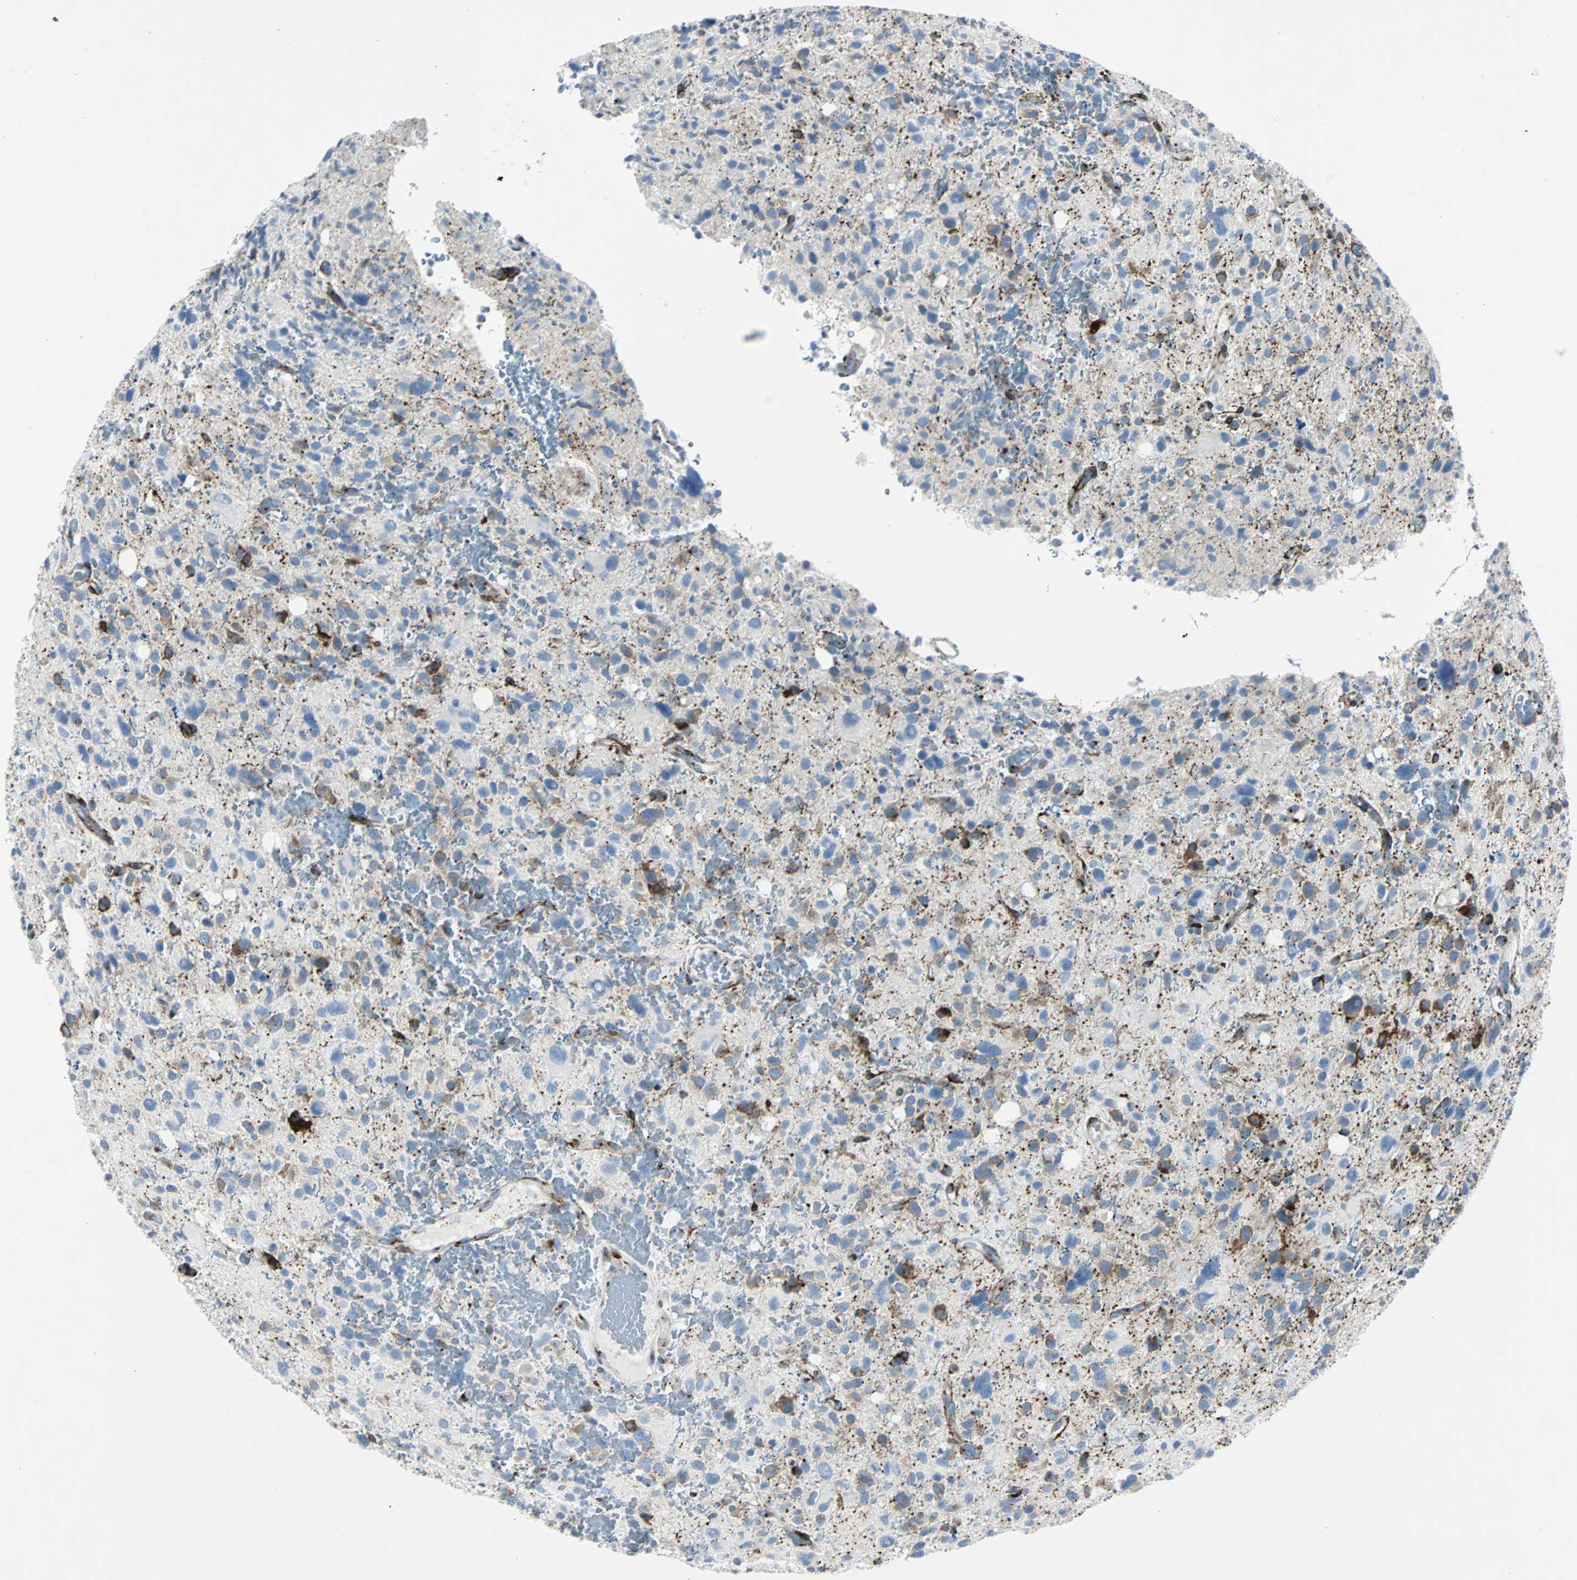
{"staining": {"intensity": "moderate", "quantity": ">75%", "location": "cytoplasmic/membranous"}, "tissue": "glioma", "cell_type": "Tumor cells", "image_type": "cancer", "snomed": [{"axis": "morphology", "description": "Glioma, malignant, High grade"}, {"axis": "topography", "description": "Brain"}], "caption": "A brown stain labels moderate cytoplasmic/membranous expression of a protein in human malignant high-grade glioma tumor cells.", "gene": "BBC3", "patient": {"sex": "male", "age": 48}}